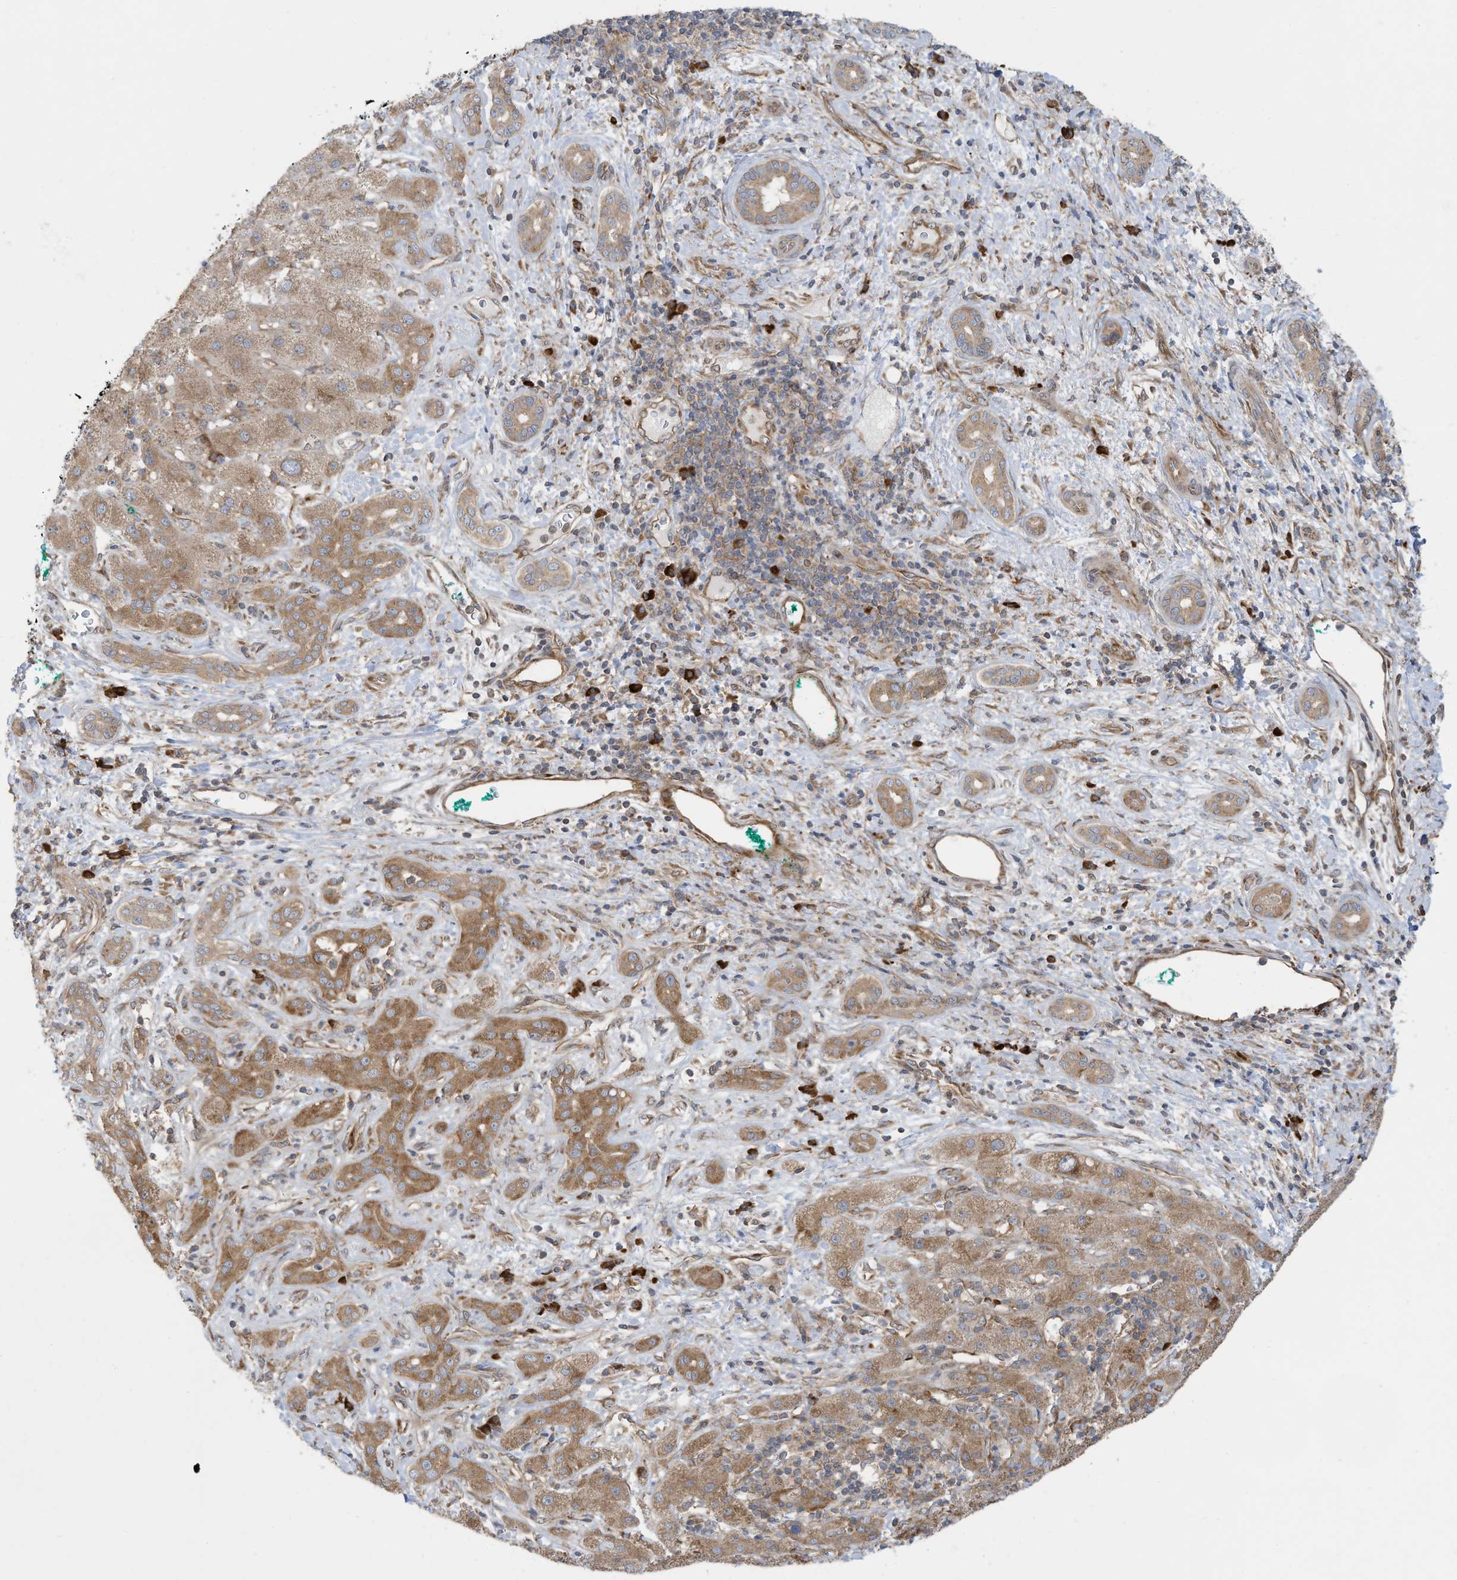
{"staining": {"intensity": "moderate", "quantity": ">75%", "location": "cytoplasmic/membranous"}, "tissue": "liver cancer", "cell_type": "Tumor cells", "image_type": "cancer", "snomed": [{"axis": "morphology", "description": "Carcinoma, Hepatocellular, NOS"}, {"axis": "topography", "description": "Liver"}], "caption": "Protein staining of liver hepatocellular carcinoma tissue shows moderate cytoplasmic/membranous staining in approximately >75% of tumor cells.", "gene": "USE1", "patient": {"sex": "male", "age": 65}}